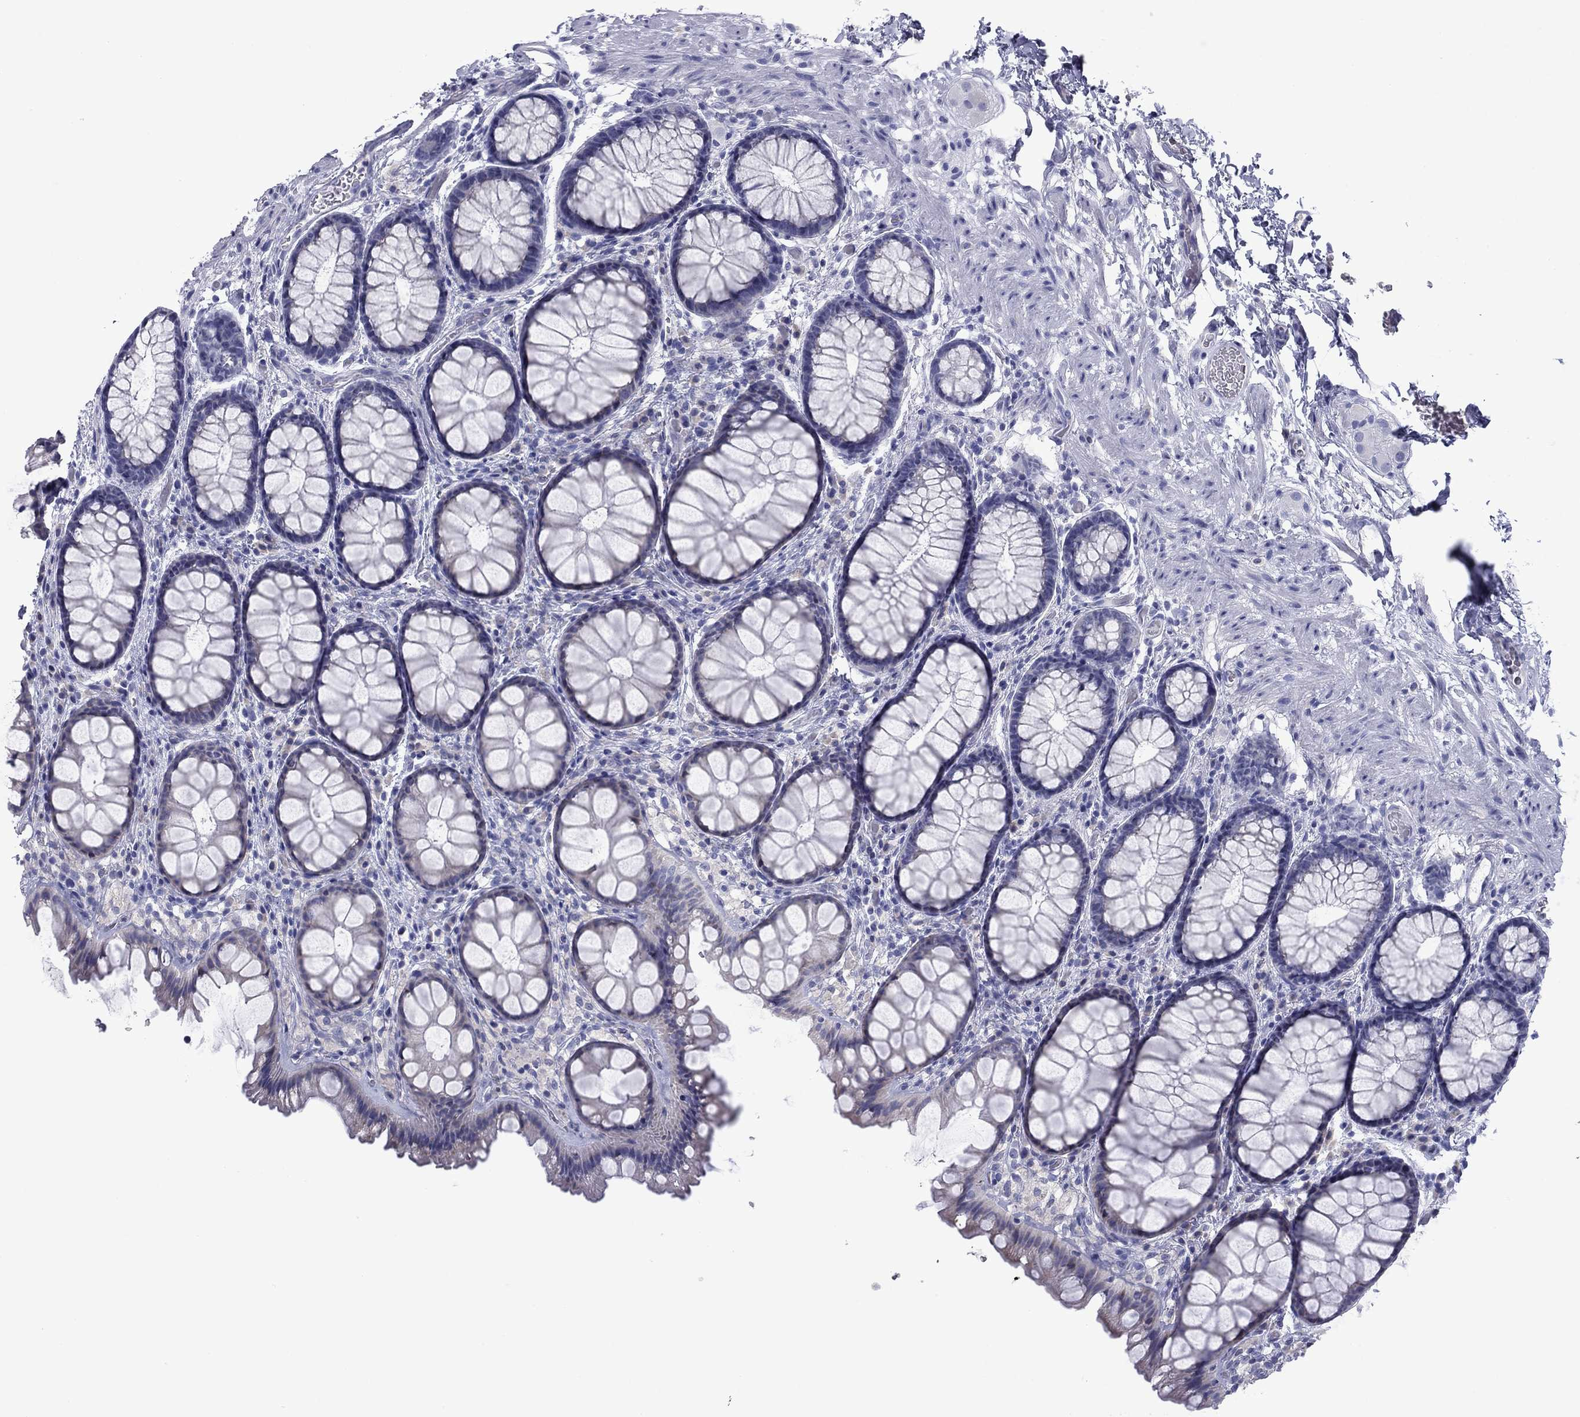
{"staining": {"intensity": "negative", "quantity": "none", "location": "none"}, "tissue": "rectum", "cell_type": "Glandular cells", "image_type": "normal", "snomed": [{"axis": "morphology", "description": "Normal tissue, NOS"}, {"axis": "topography", "description": "Rectum"}], "caption": "The photomicrograph exhibits no staining of glandular cells in normal rectum.", "gene": "TMPRSS11A", "patient": {"sex": "female", "age": 62}}